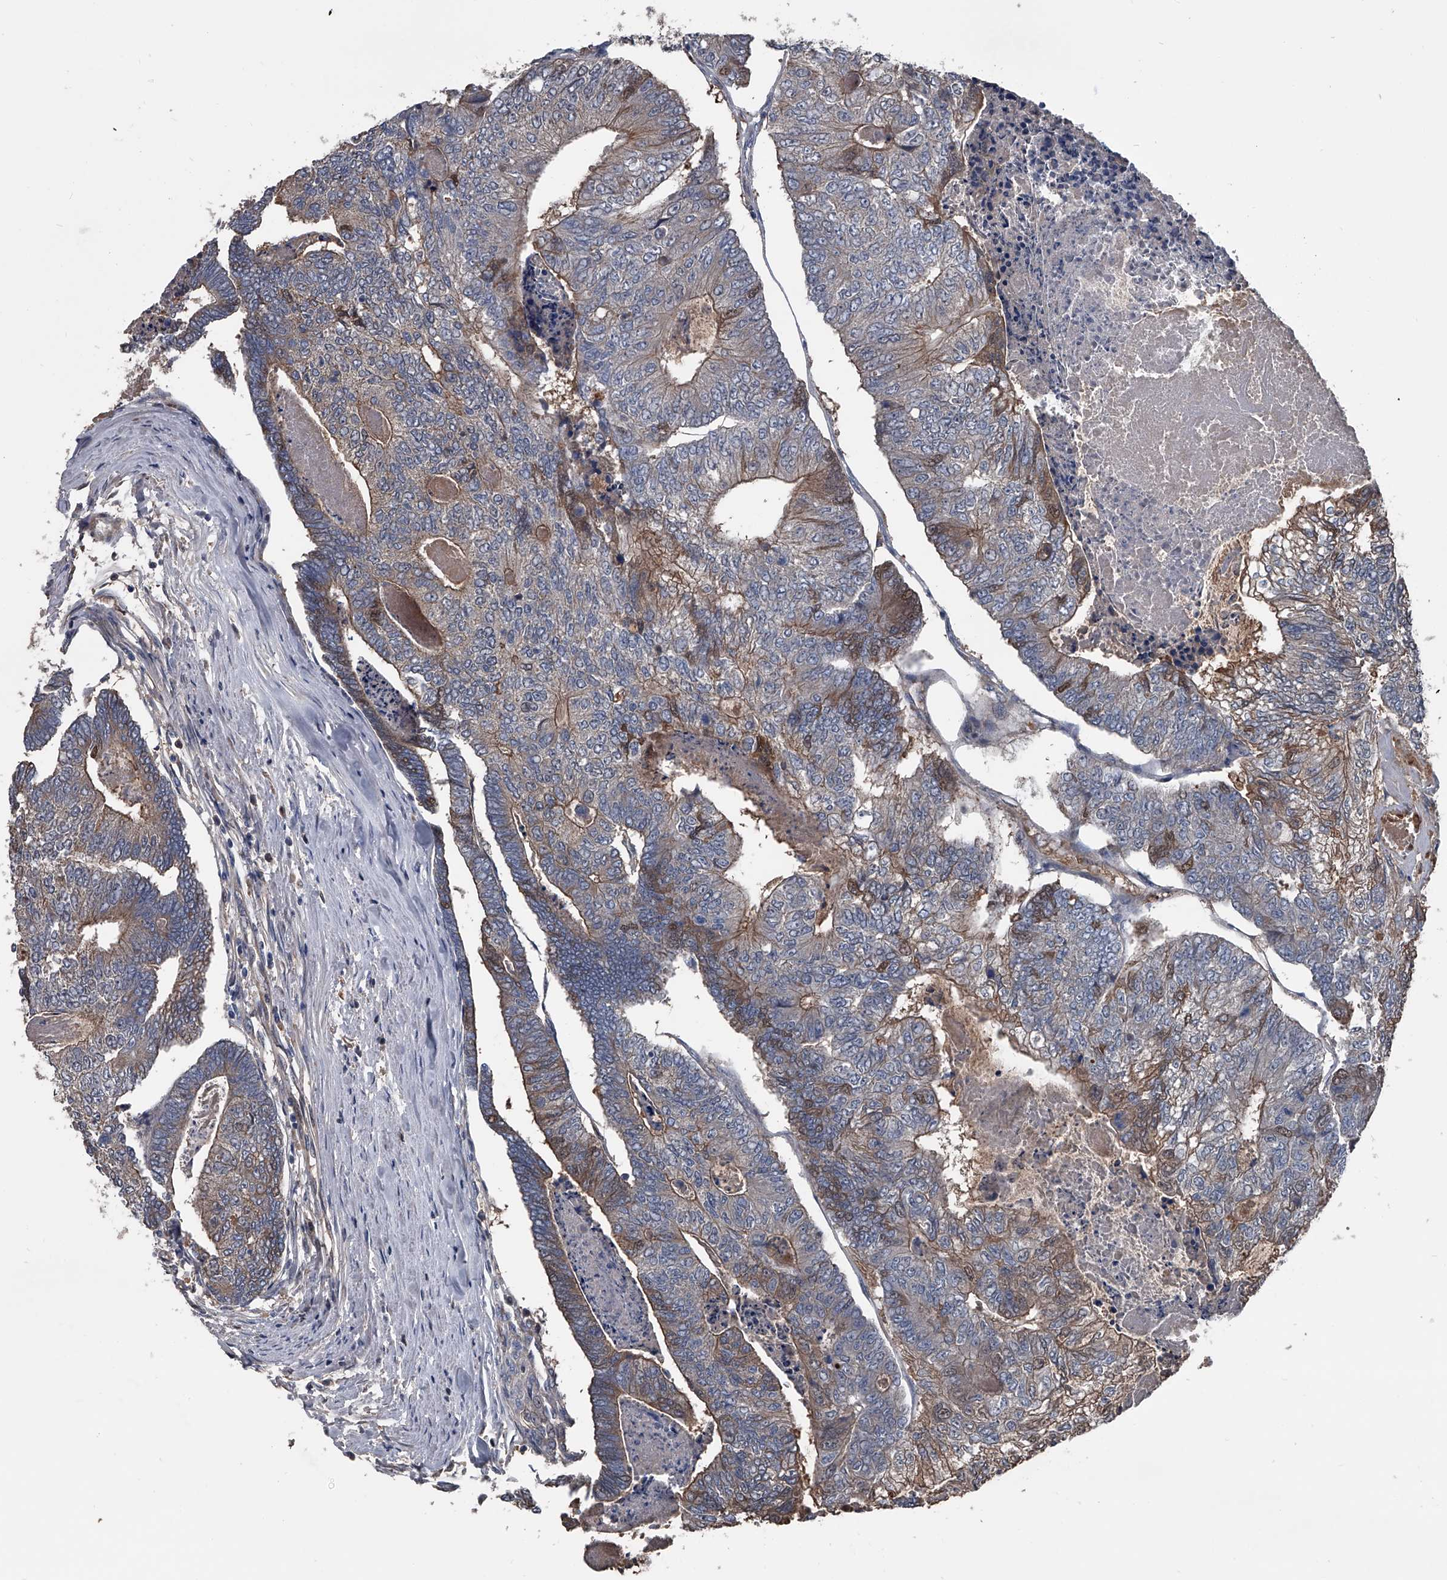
{"staining": {"intensity": "moderate", "quantity": "<25%", "location": "cytoplasmic/membranous"}, "tissue": "colorectal cancer", "cell_type": "Tumor cells", "image_type": "cancer", "snomed": [{"axis": "morphology", "description": "Adenocarcinoma, NOS"}, {"axis": "topography", "description": "Colon"}], "caption": "An IHC photomicrograph of neoplastic tissue is shown. Protein staining in brown labels moderate cytoplasmic/membranous positivity in colorectal cancer within tumor cells.", "gene": "KIF13A", "patient": {"sex": "female", "age": 67}}